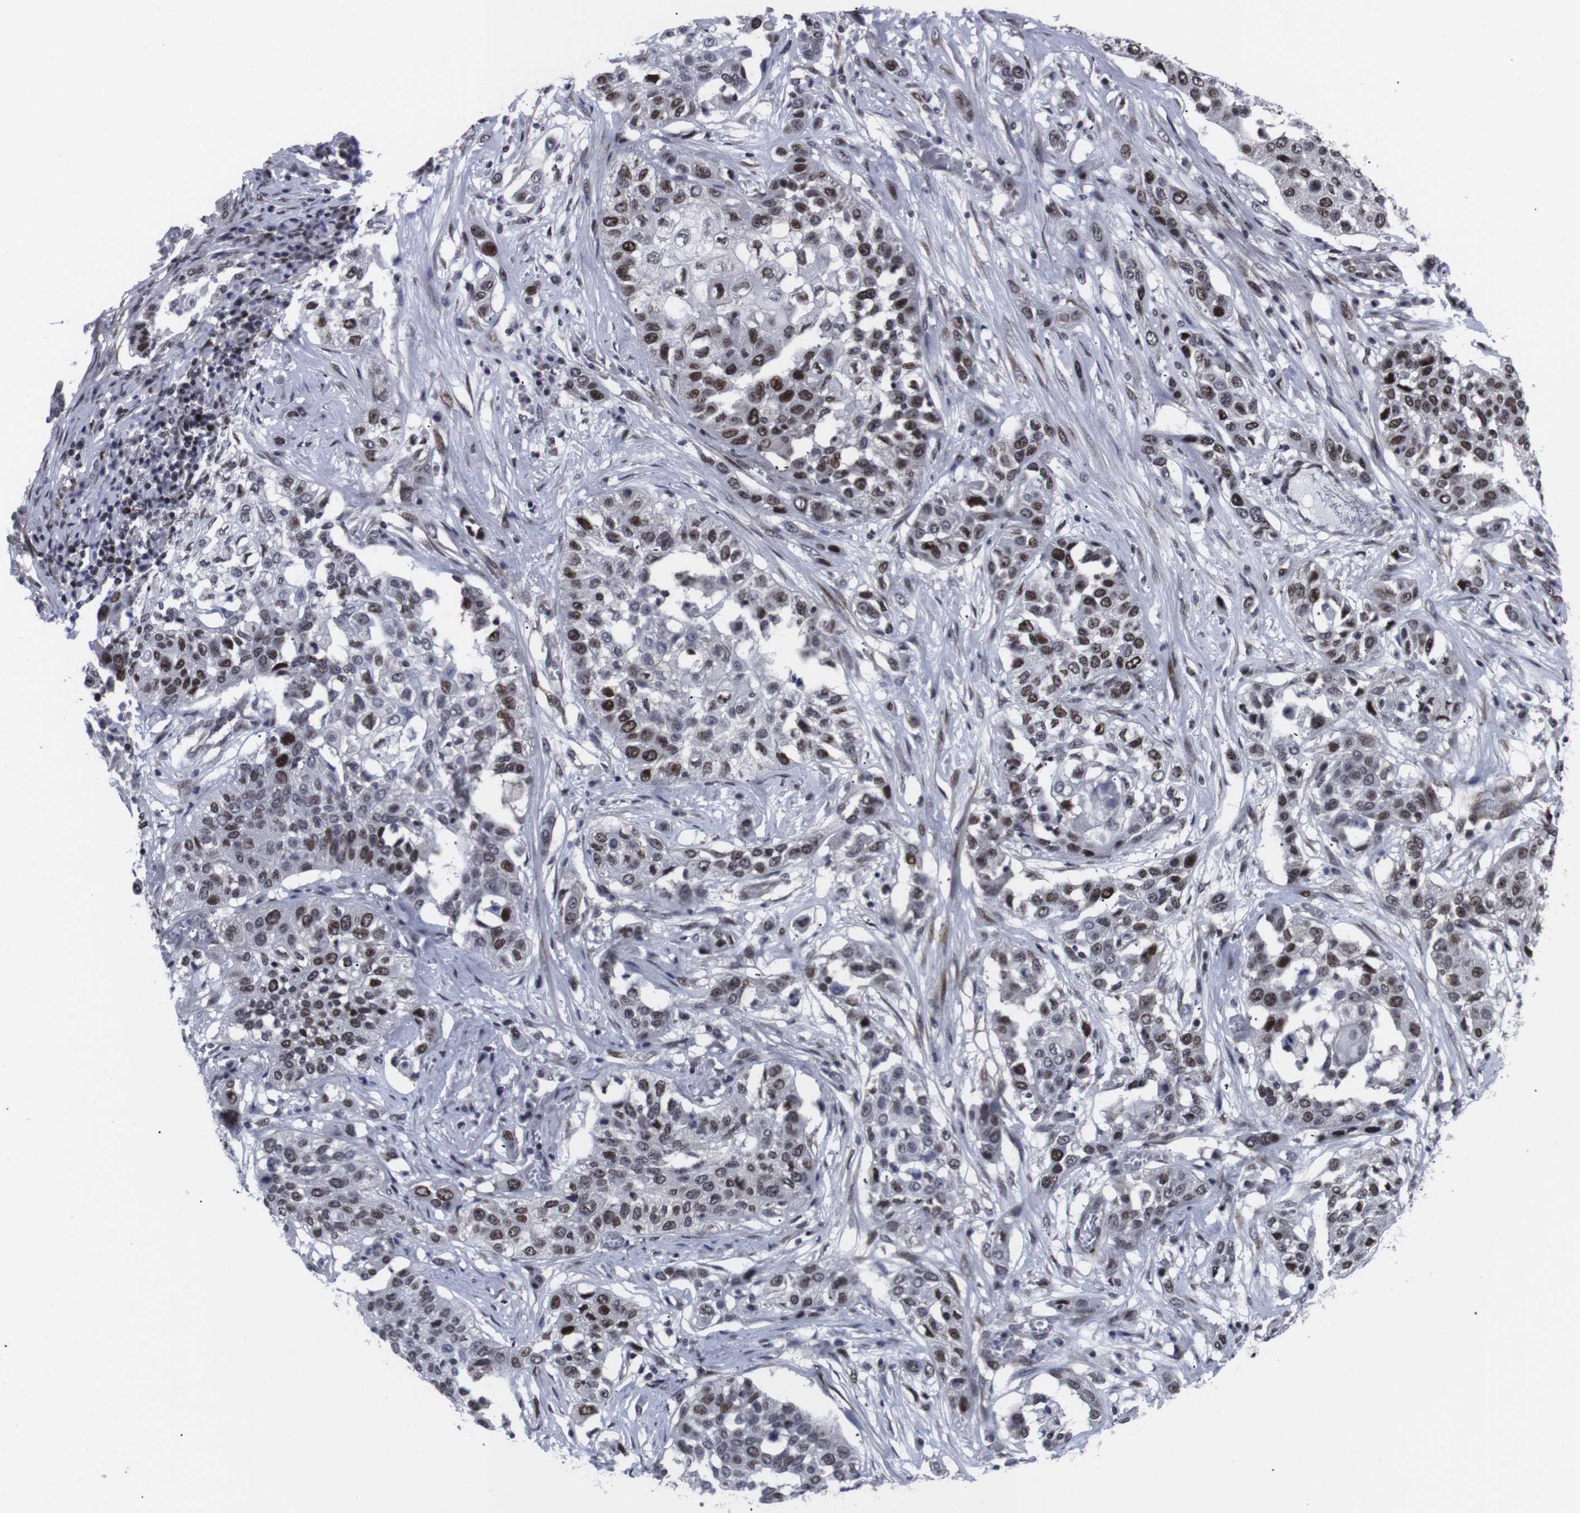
{"staining": {"intensity": "strong", "quantity": "25%-75%", "location": "nuclear"}, "tissue": "lung cancer", "cell_type": "Tumor cells", "image_type": "cancer", "snomed": [{"axis": "morphology", "description": "Squamous cell carcinoma, NOS"}, {"axis": "topography", "description": "Lung"}], "caption": "Squamous cell carcinoma (lung) stained for a protein (brown) exhibits strong nuclear positive staining in about 25%-75% of tumor cells.", "gene": "MLH1", "patient": {"sex": "male", "age": 71}}